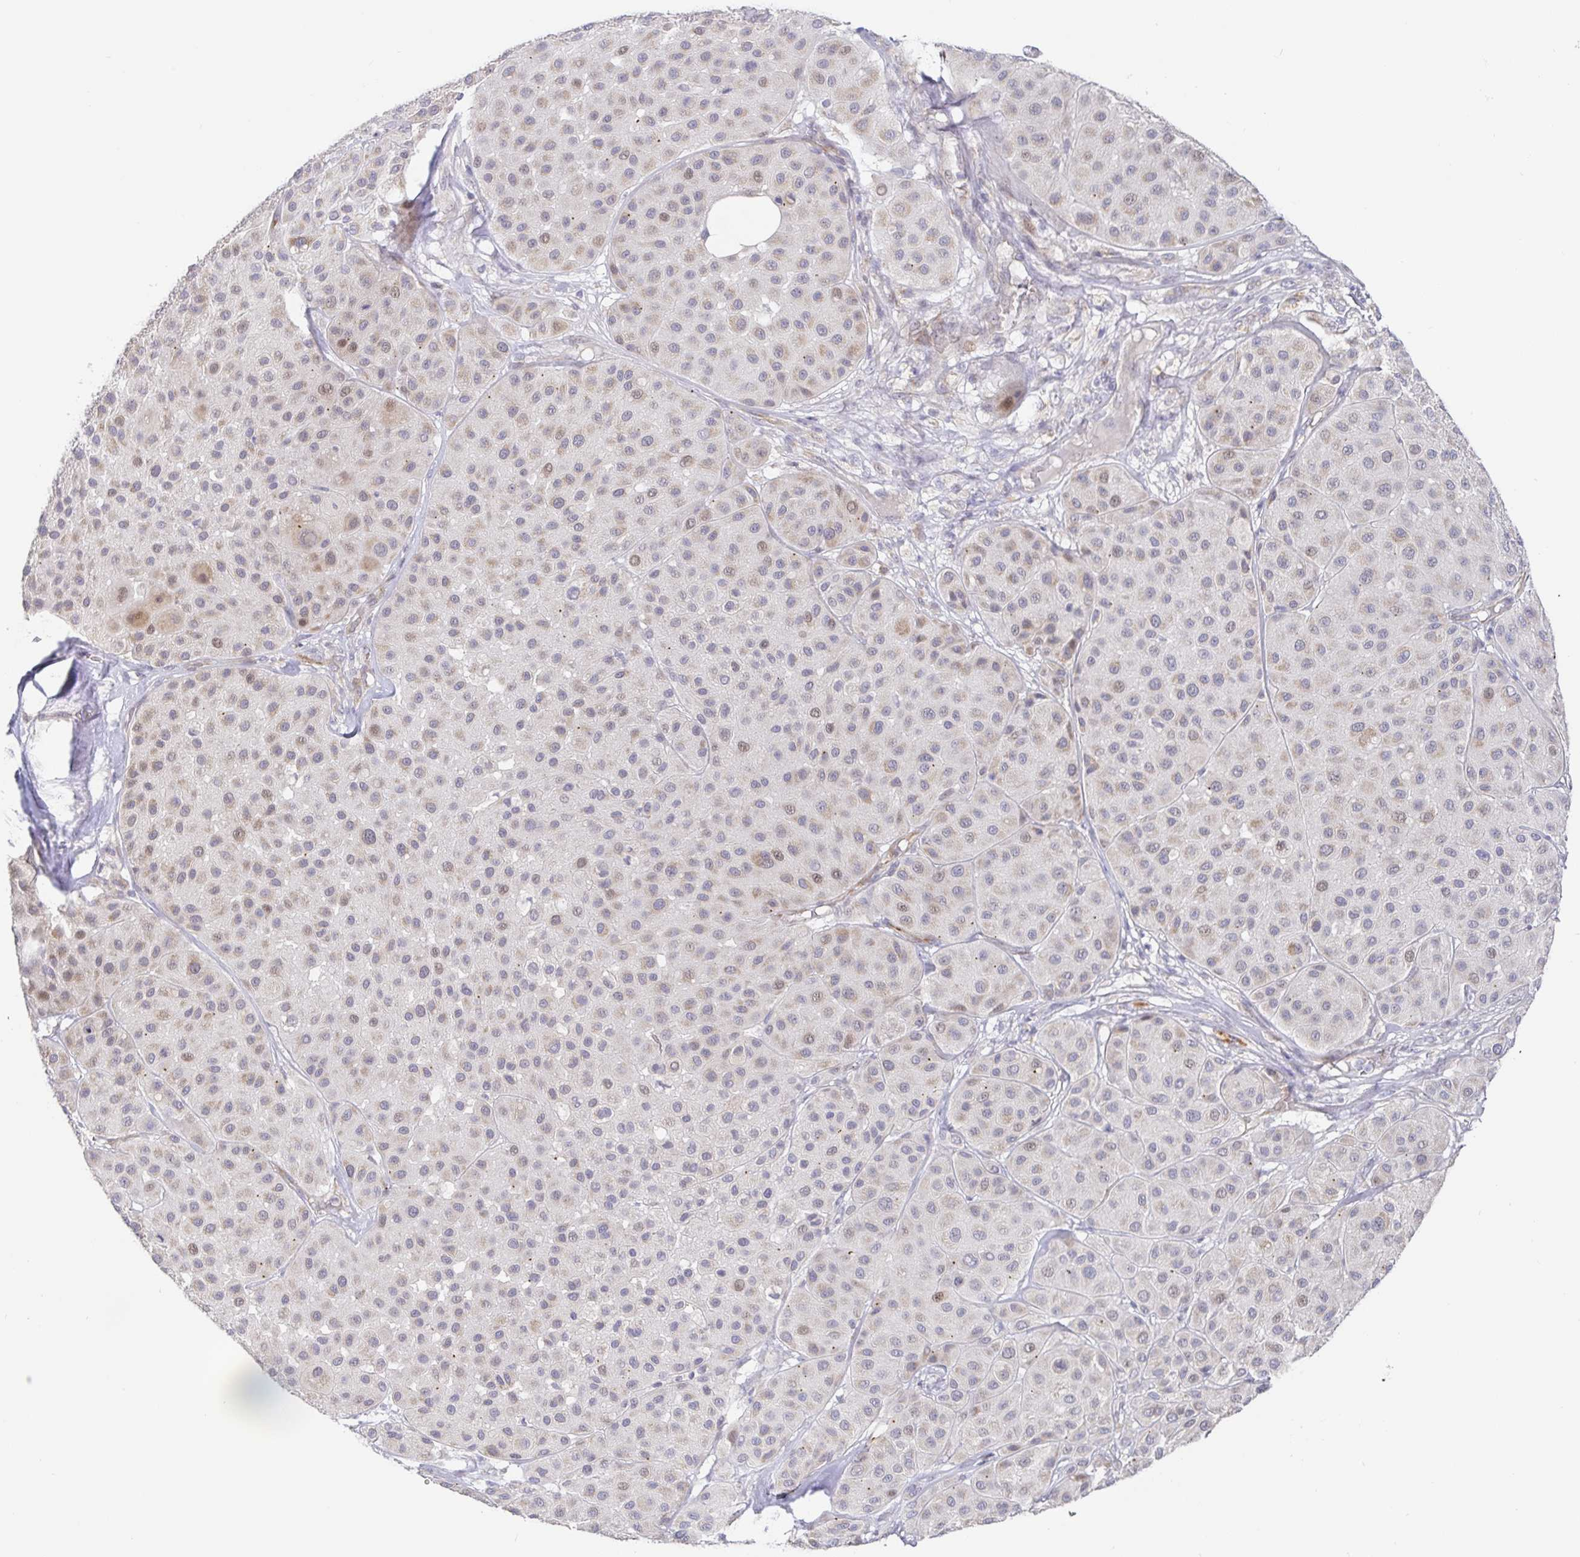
{"staining": {"intensity": "weak", "quantity": "25%-75%", "location": "cytoplasmic/membranous"}, "tissue": "melanoma", "cell_type": "Tumor cells", "image_type": "cancer", "snomed": [{"axis": "morphology", "description": "Malignant melanoma, Metastatic site"}, {"axis": "topography", "description": "Smooth muscle"}], "caption": "Immunohistochemistry (IHC) (DAB (3,3'-diaminobenzidine)) staining of human malignant melanoma (metastatic site) exhibits weak cytoplasmic/membranous protein staining in approximately 25%-75% of tumor cells.", "gene": "CIT", "patient": {"sex": "male", "age": 41}}